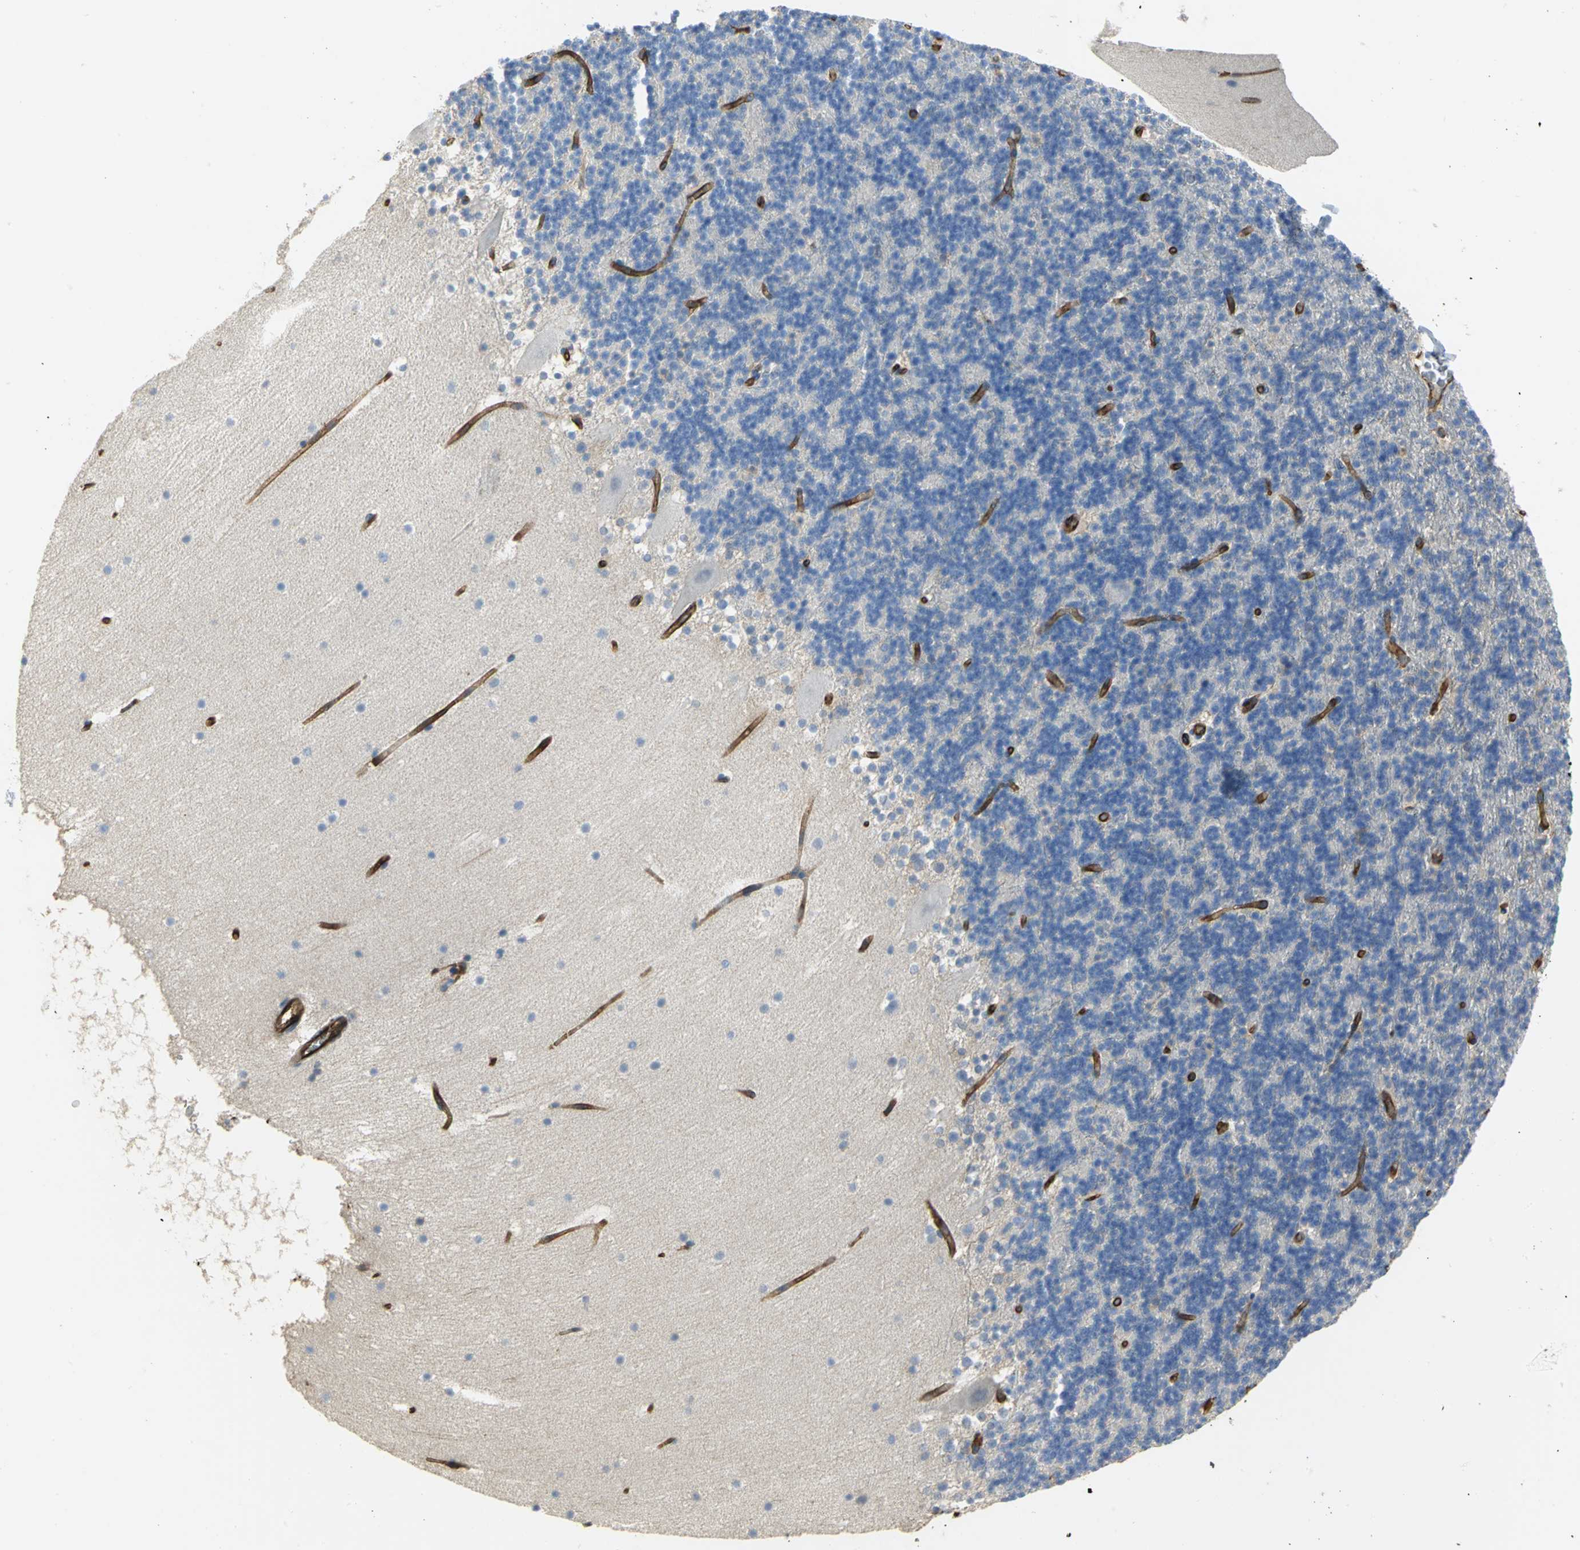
{"staining": {"intensity": "negative", "quantity": "none", "location": "none"}, "tissue": "cerebellum", "cell_type": "Cells in granular layer", "image_type": "normal", "snomed": [{"axis": "morphology", "description": "Normal tissue, NOS"}, {"axis": "topography", "description": "Cerebellum"}], "caption": "IHC of benign cerebellum exhibits no expression in cells in granular layer. (Immunohistochemistry, brightfield microscopy, high magnification).", "gene": "FLNB", "patient": {"sex": "male", "age": 45}}